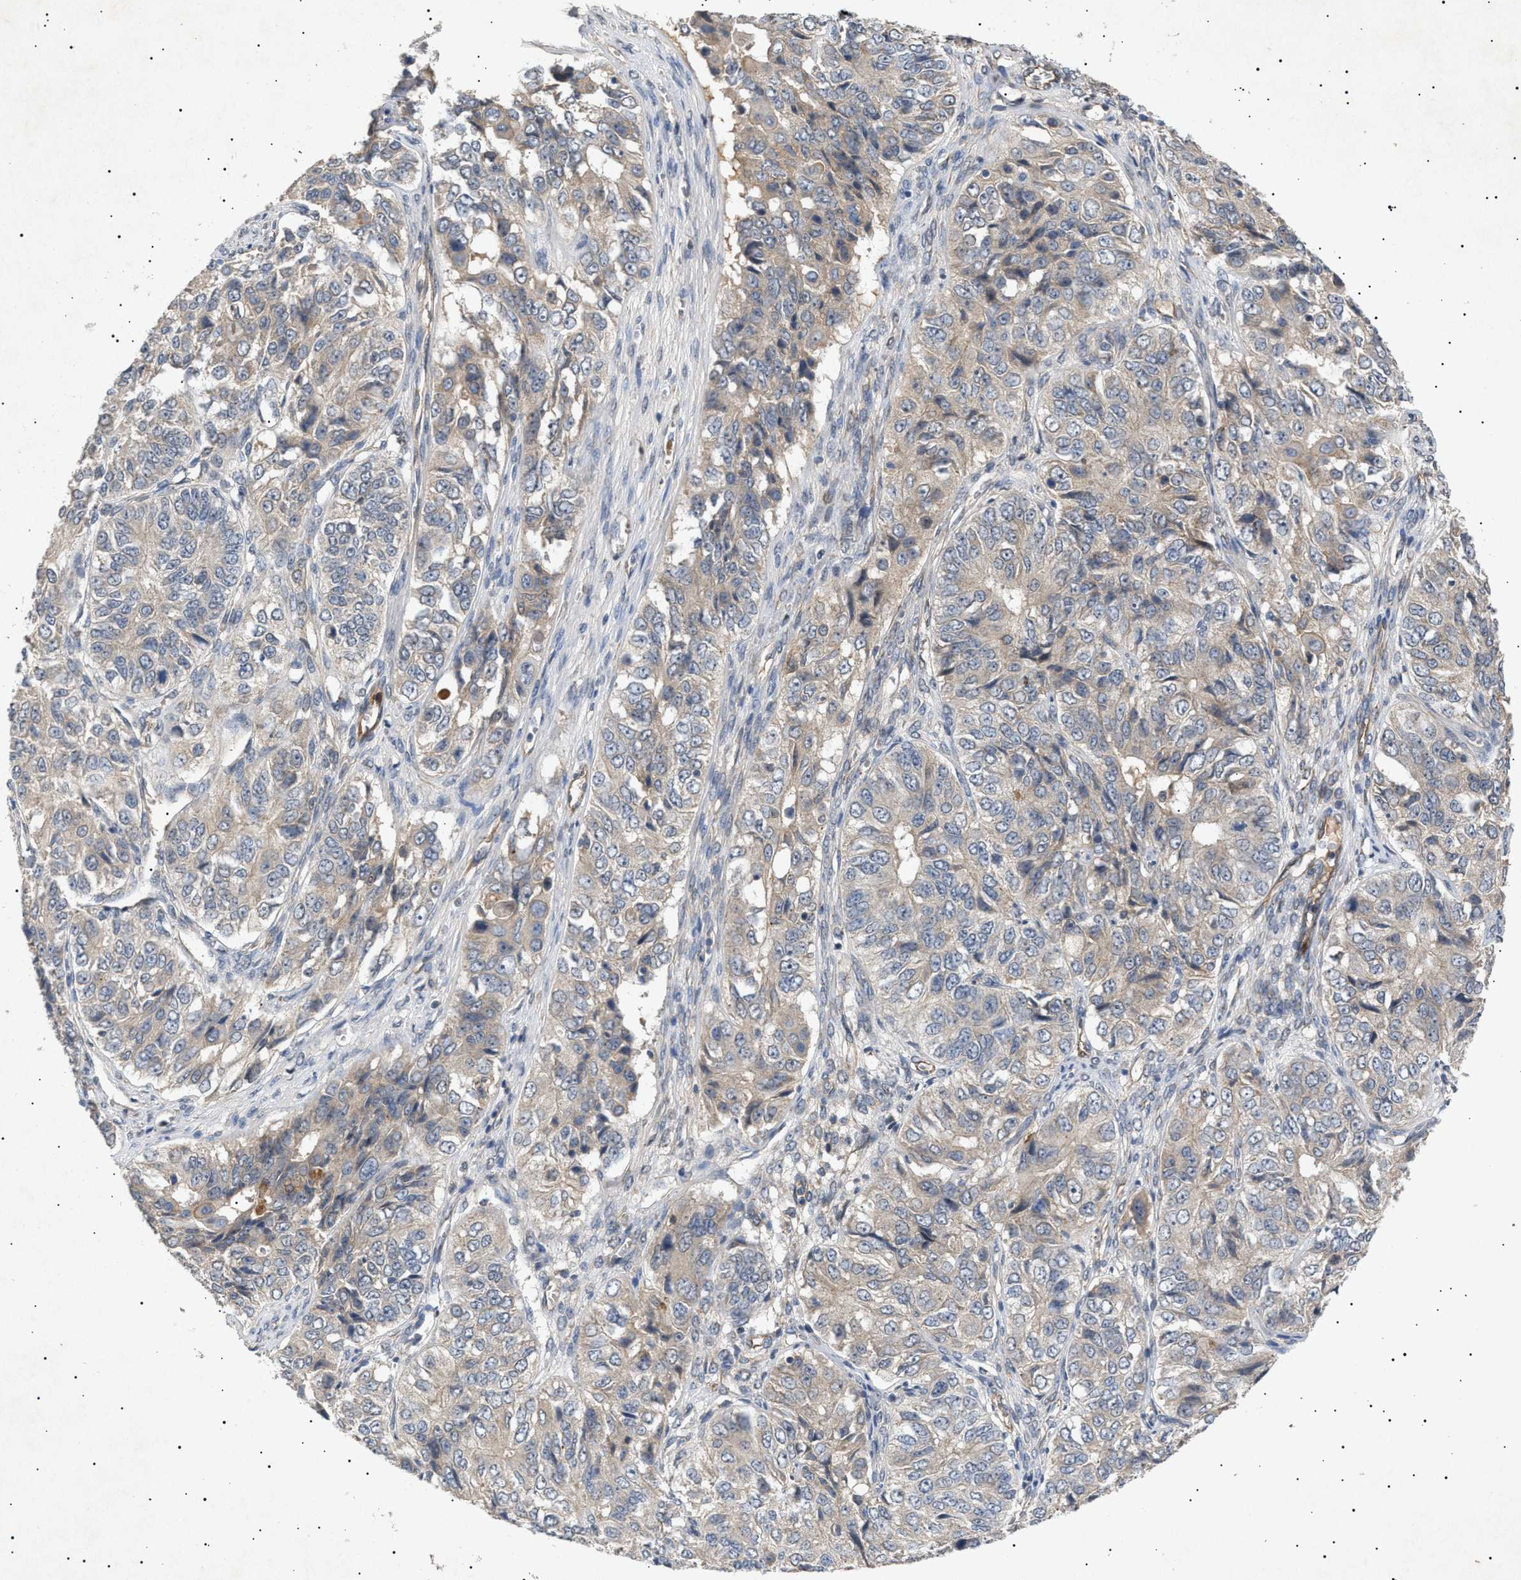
{"staining": {"intensity": "weak", "quantity": "<25%", "location": "cytoplasmic/membranous"}, "tissue": "ovarian cancer", "cell_type": "Tumor cells", "image_type": "cancer", "snomed": [{"axis": "morphology", "description": "Carcinoma, endometroid"}, {"axis": "topography", "description": "Ovary"}], "caption": "High magnification brightfield microscopy of ovarian cancer stained with DAB (3,3'-diaminobenzidine) (brown) and counterstained with hematoxylin (blue): tumor cells show no significant expression.", "gene": "SIRT5", "patient": {"sex": "female", "age": 51}}